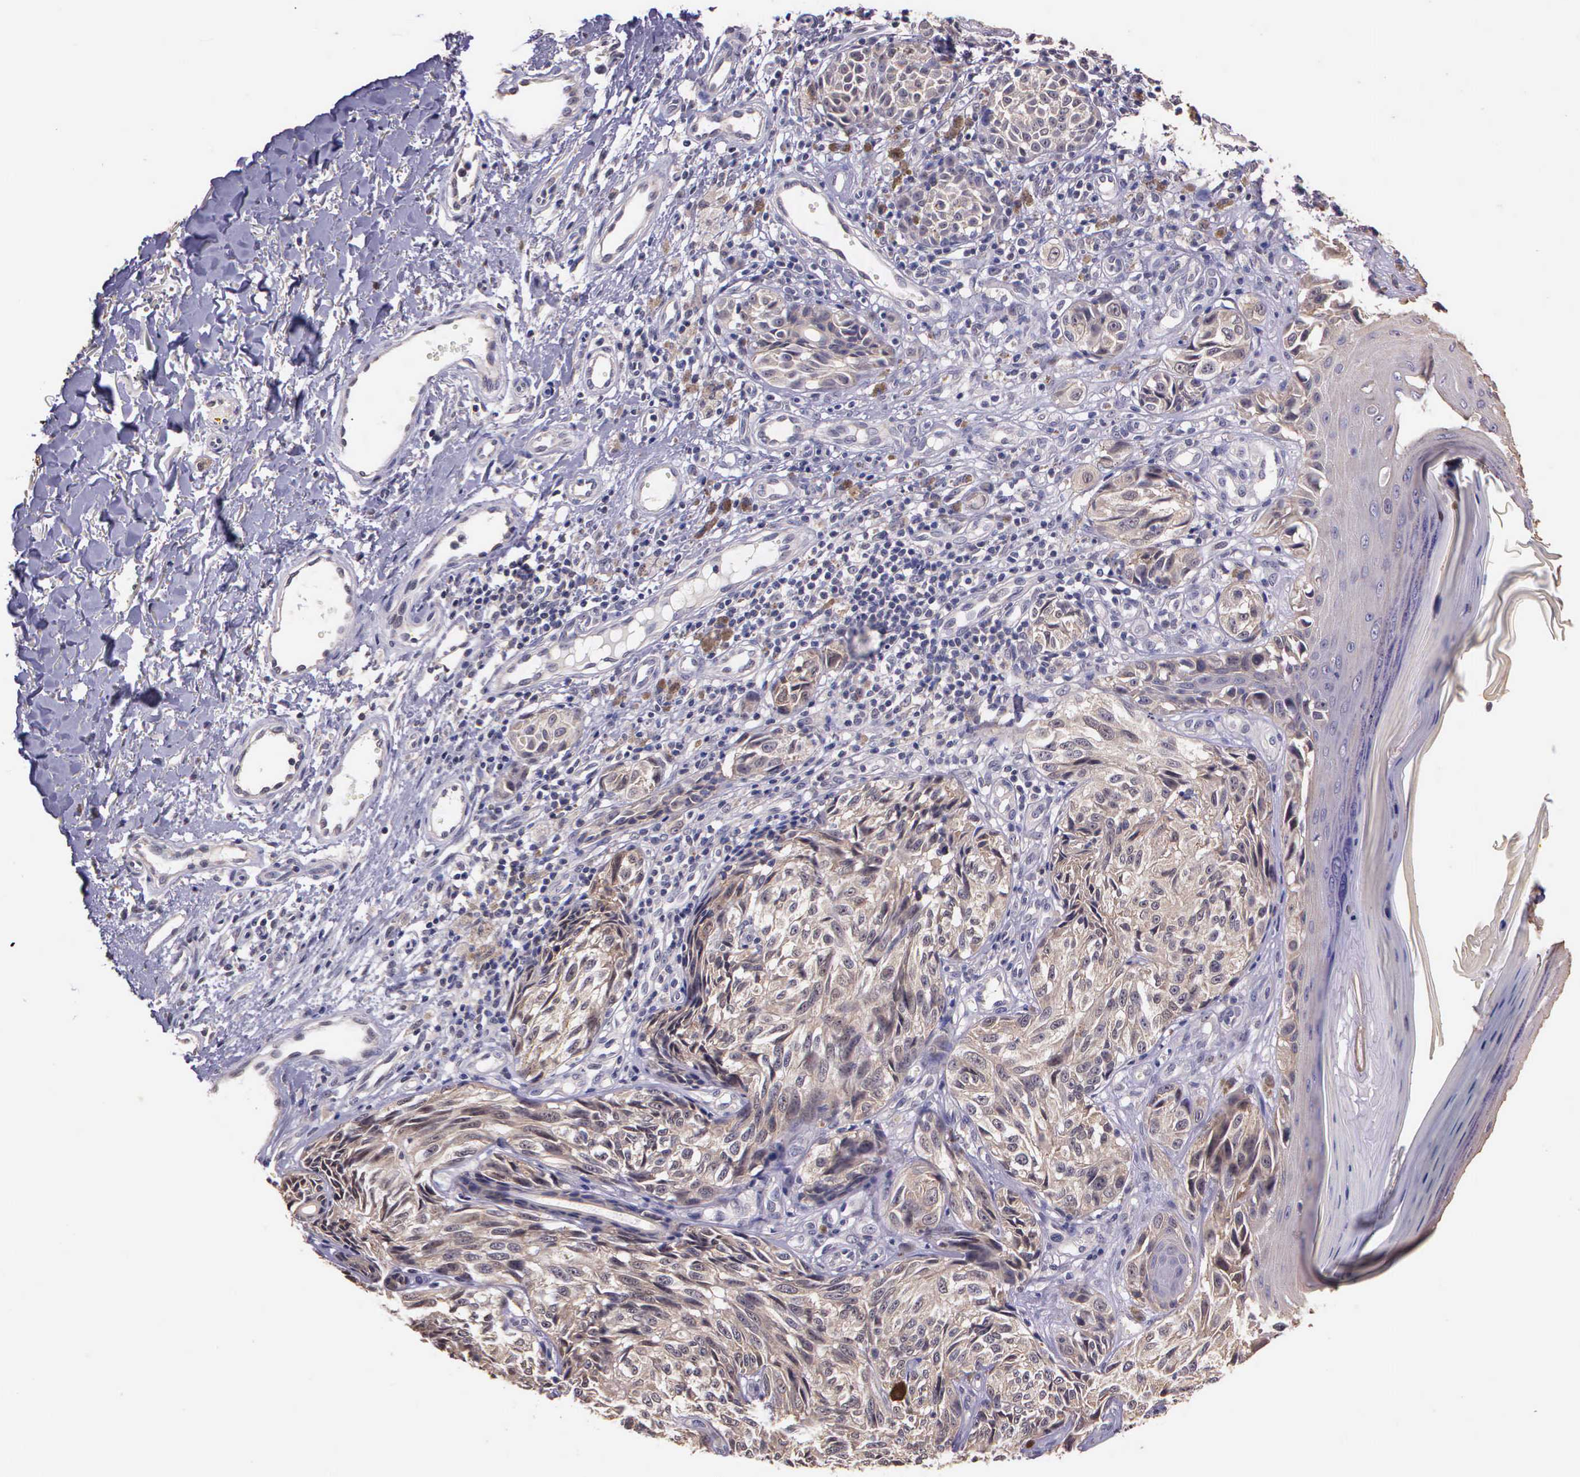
{"staining": {"intensity": "weak", "quantity": ">75%", "location": "cytoplasmic/membranous"}, "tissue": "melanoma", "cell_type": "Tumor cells", "image_type": "cancer", "snomed": [{"axis": "morphology", "description": "Malignant melanoma, NOS"}, {"axis": "topography", "description": "Skin"}], "caption": "Tumor cells show weak cytoplasmic/membranous expression in about >75% of cells in malignant melanoma.", "gene": "IGBP1", "patient": {"sex": "male", "age": 67}}